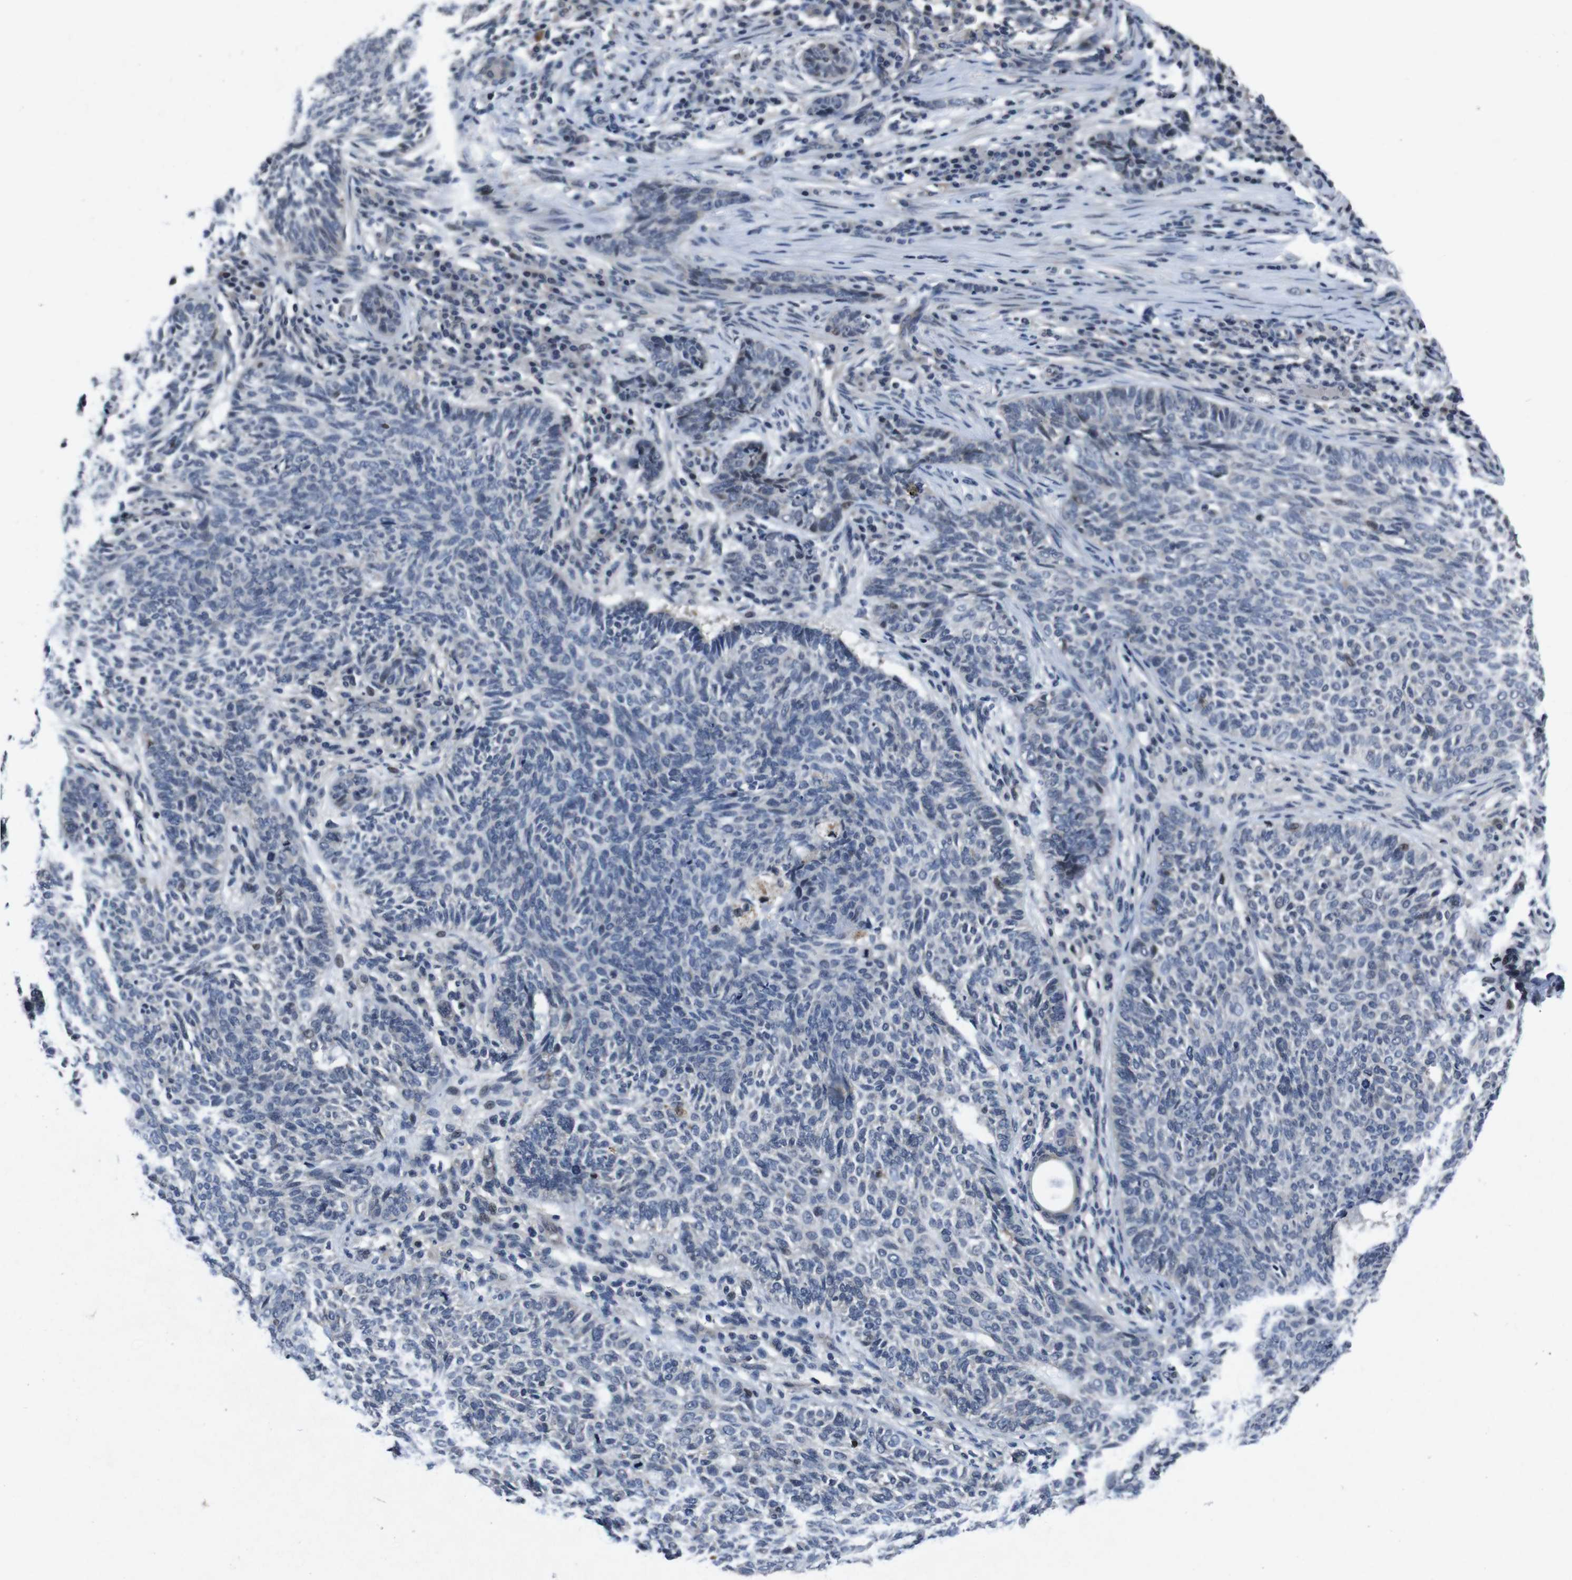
{"staining": {"intensity": "negative", "quantity": "none", "location": "none"}, "tissue": "skin cancer", "cell_type": "Tumor cells", "image_type": "cancer", "snomed": [{"axis": "morphology", "description": "Basal cell carcinoma"}, {"axis": "topography", "description": "Skin"}], "caption": "The photomicrograph exhibits no significant expression in tumor cells of skin cancer.", "gene": "AKT3", "patient": {"sex": "male", "age": 87}}